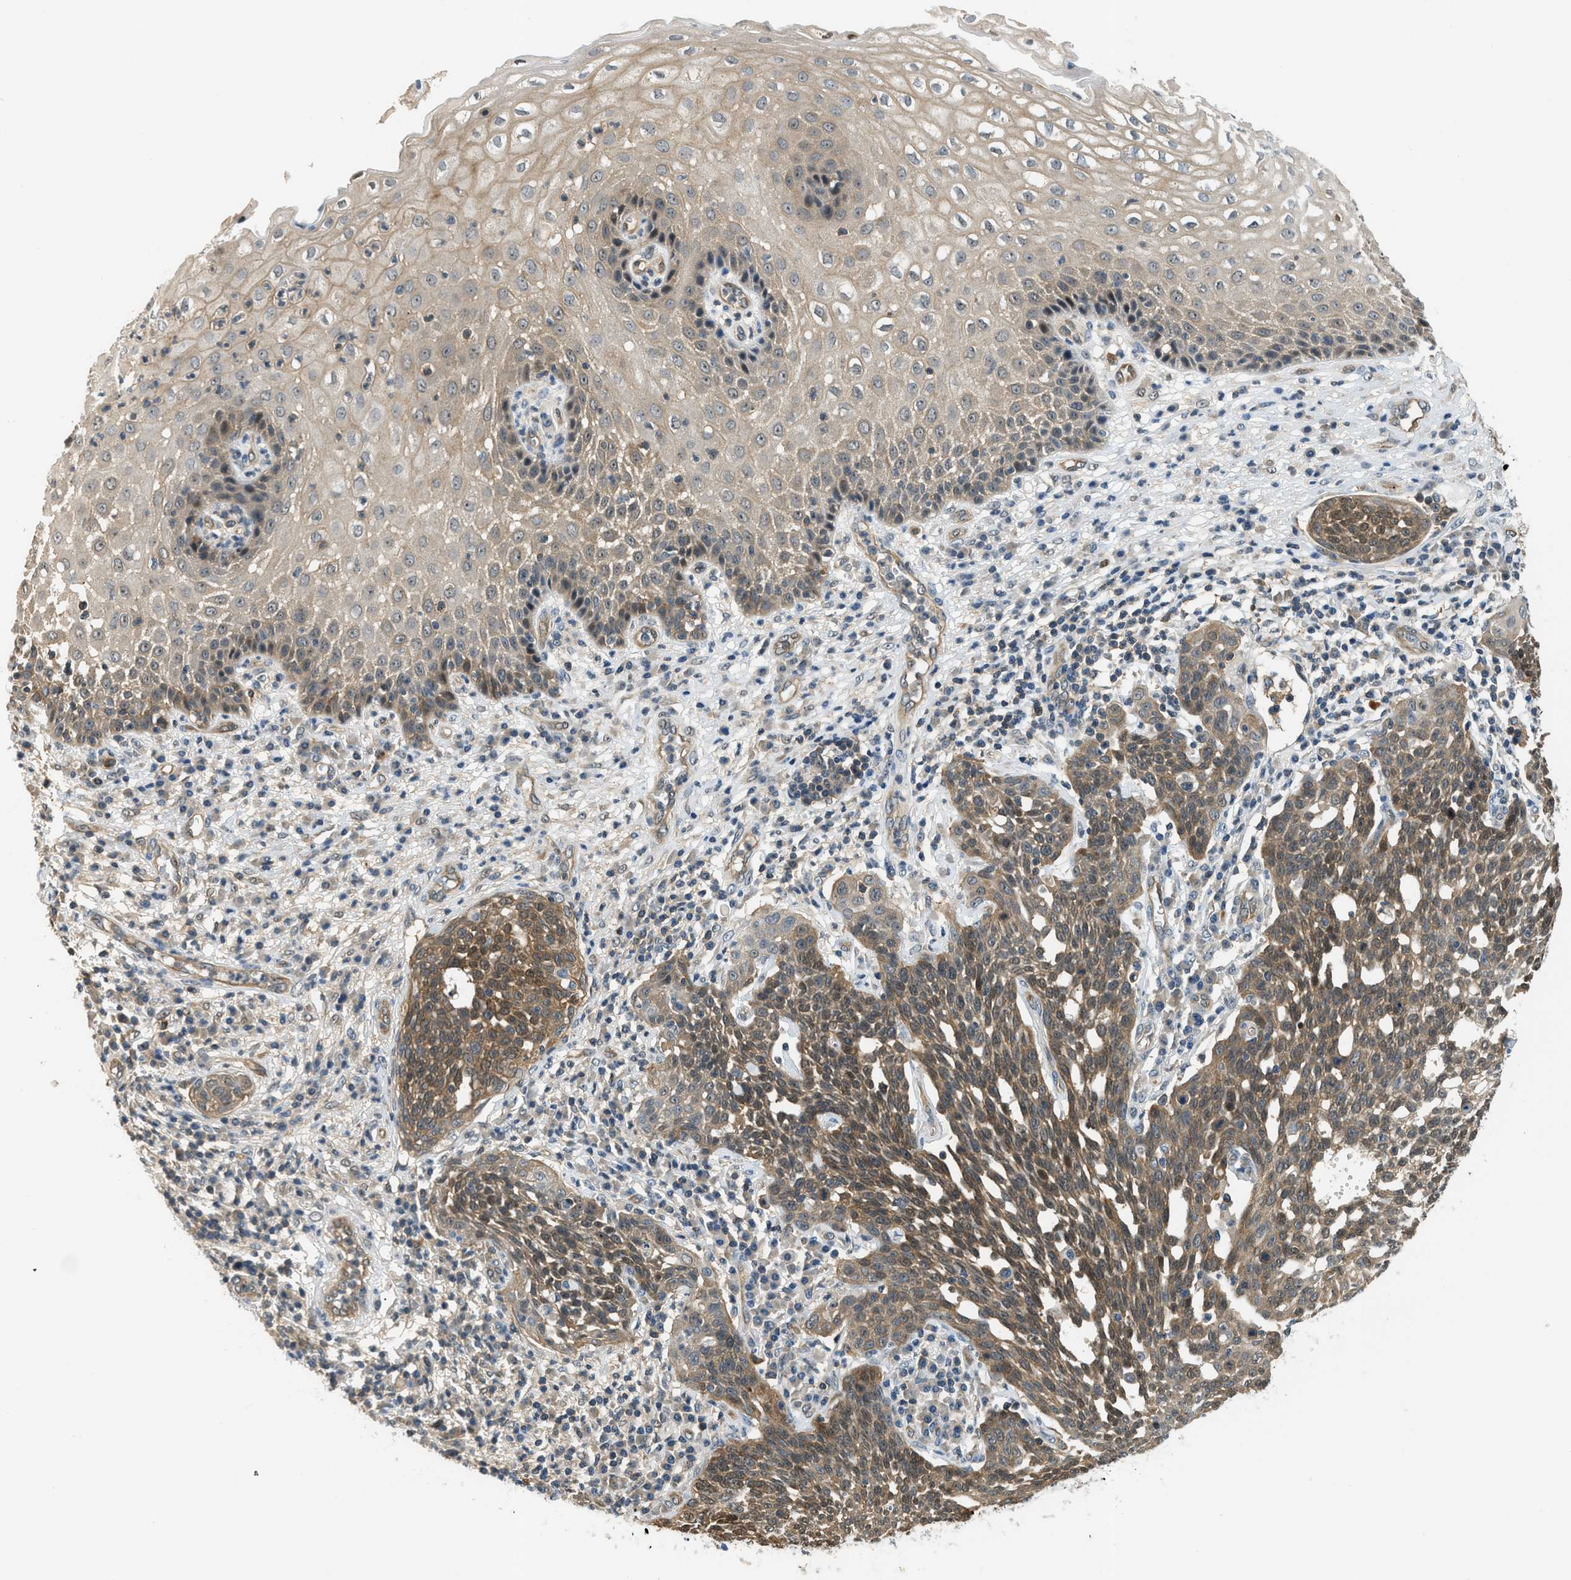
{"staining": {"intensity": "moderate", "quantity": ">75%", "location": "cytoplasmic/membranous"}, "tissue": "cervical cancer", "cell_type": "Tumor cells", "image_type": "cancer", "snomed": [{"axis": "morphology", "description": "Squamous cell carcinoma, NOS"}, {"axis": "topography", "description": "Cervix"}], "caption": "A brown stain shows moderate cytoplasmic/membranous expression of a protein in human cervical cancer (squamous cell carcinoma) tumor cells.", "gene": "CBLB", "patient": {"sex": "female", "age": 34}}